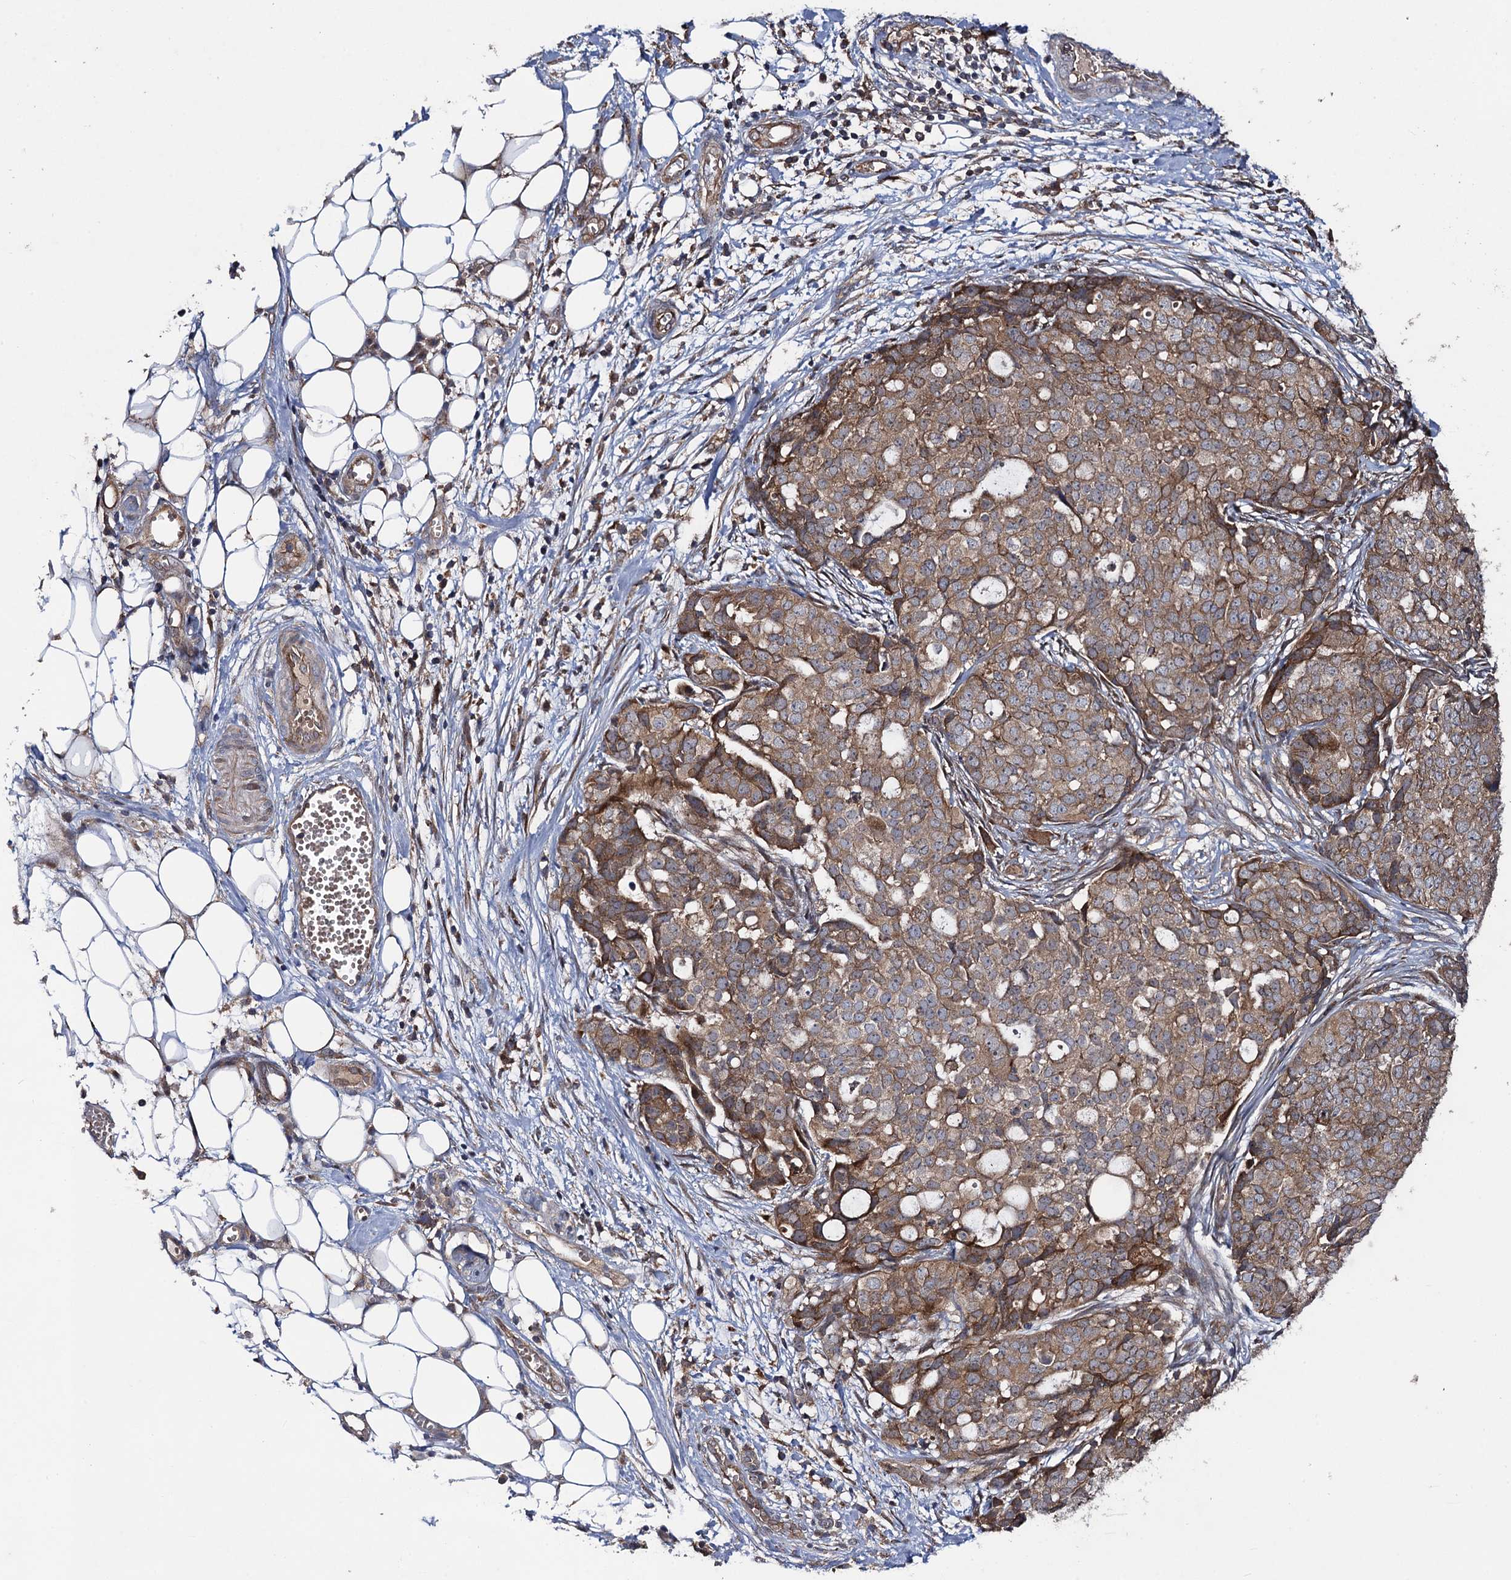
{"staining": {"intensity": "moderate", "quantity": ">75%", "location": "cytoplasmic/membranous"}, "tissue": "ovarian cancer", "cell_type": "Tumor cells", "image_type": "cancer", "snomed": [{"axis": "morphology", "description": "Cystadenocarcinoma, serous, NOS"}, {"axis": "topography", "description": "Soft tissue"}, {"axis": "topography", "description": "Ovary"}], "caption": "Immunohistochemistry (IHC) staining of serous cystadenocarcinoma (ovarian), which reveals medium levels of moderate cytoplasmic/membranous expression in approximately >75% of tumor cells indicating moderate cytoplasmic/membranous protein staining. The staining was performed using DAB (brown) for protein detection and nuclei were counterstained in hematoxylin (blue).", "gene": "HAUS1", "patient": {"sex": "female", "age": 57}}